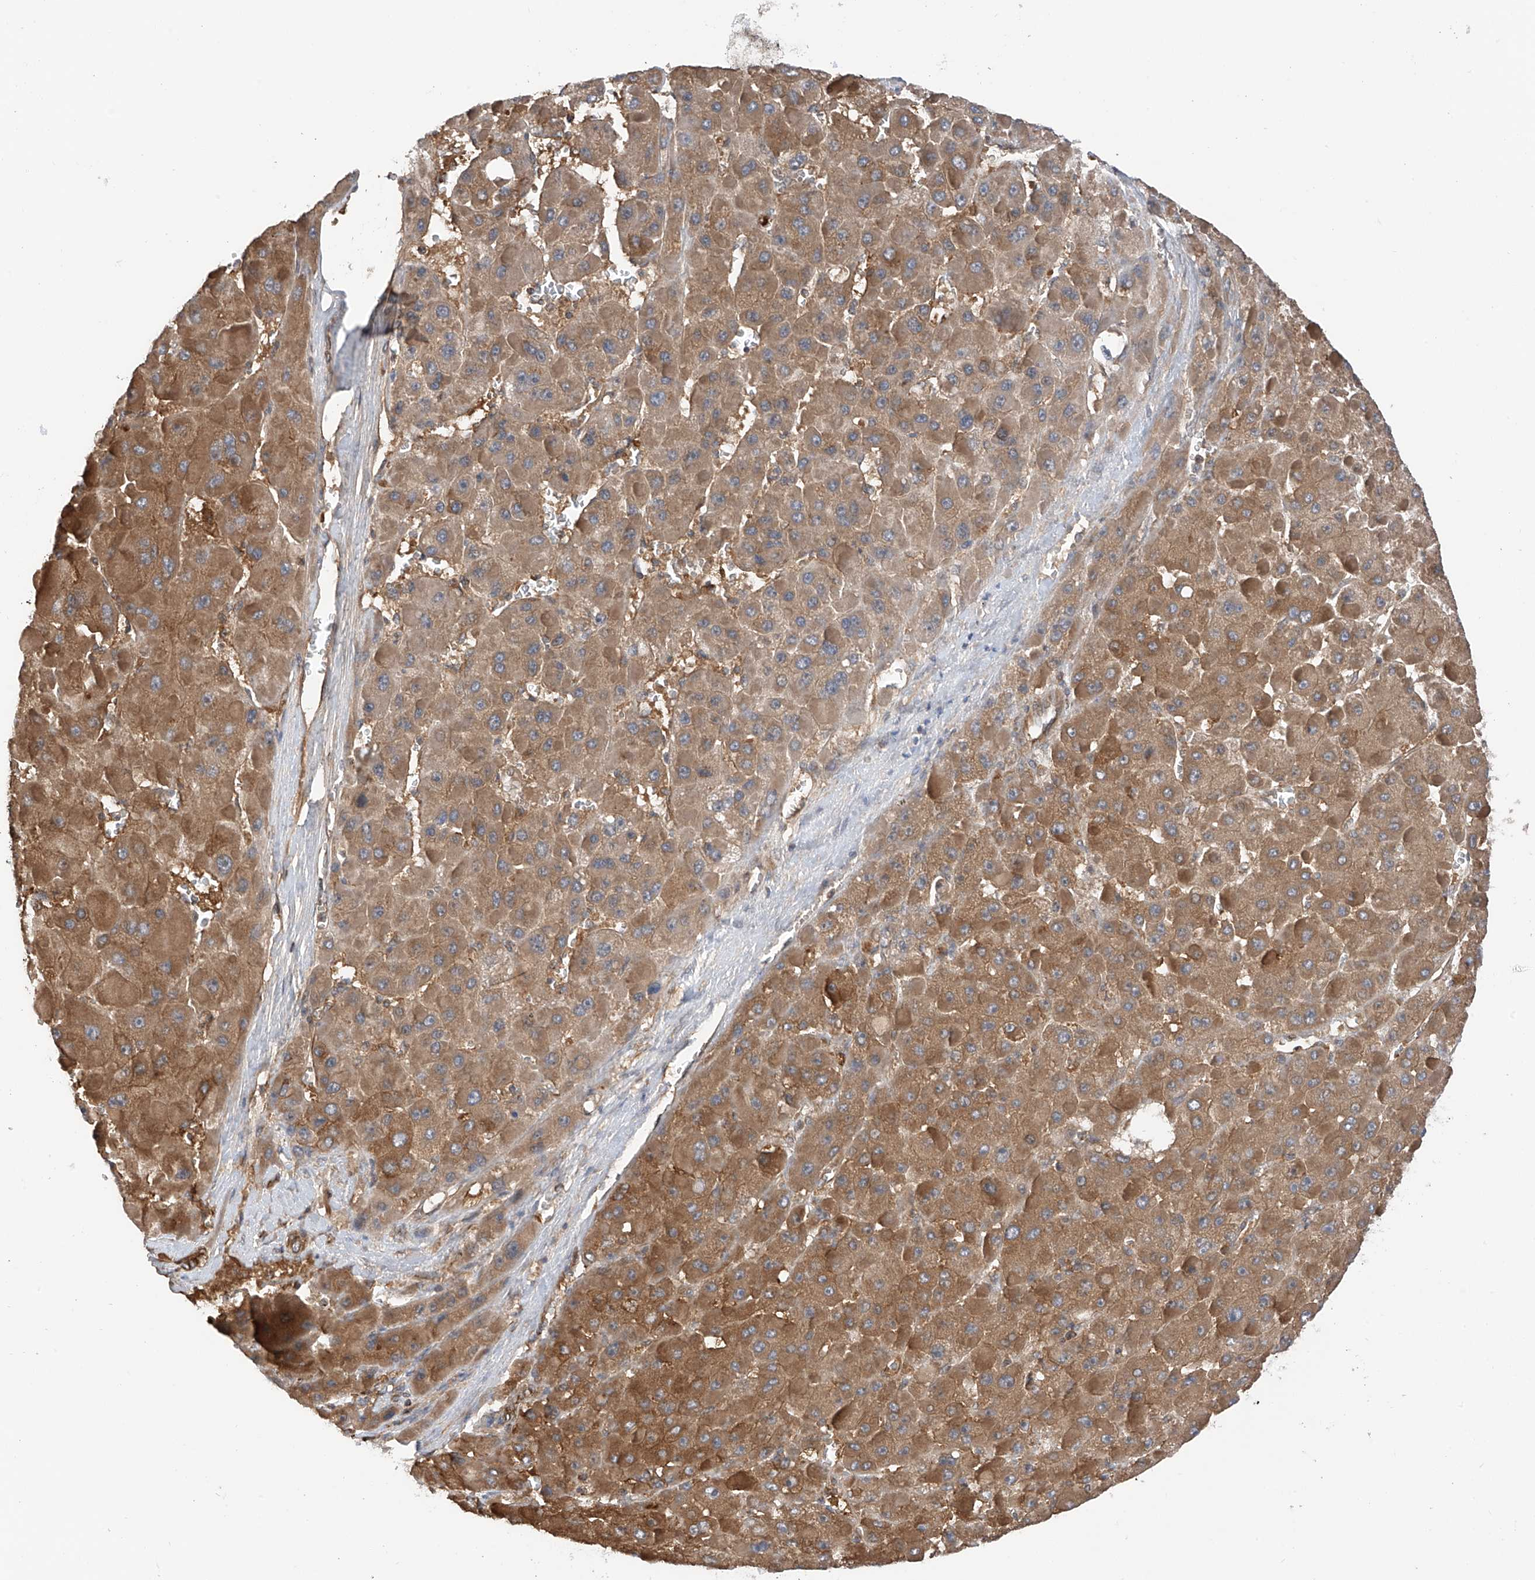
{"staining": {"intensity": "moderate", "quantity": ">75%", "location": "cytoplasmic/membranous"}, "tissue": "liver cancer", "cell_type": "Tumor cells", "image_type": "cancer", "snomed": [{"axis": "morphology", "description": "Carcinoma, Hepatocellular, NOS"}, {"axis": "topography", "description": "Liver"}], "caption": "Liver cancer was stained to show a protein in brown. There is medium levels of moderate cytoplasmic/membranous expression in about >75% of tumor cells. (Brightfield microscopy of DAB IHC at high magnification).", "gene": "RPAIN", "patient": {"sex": "female", "age": 73}}